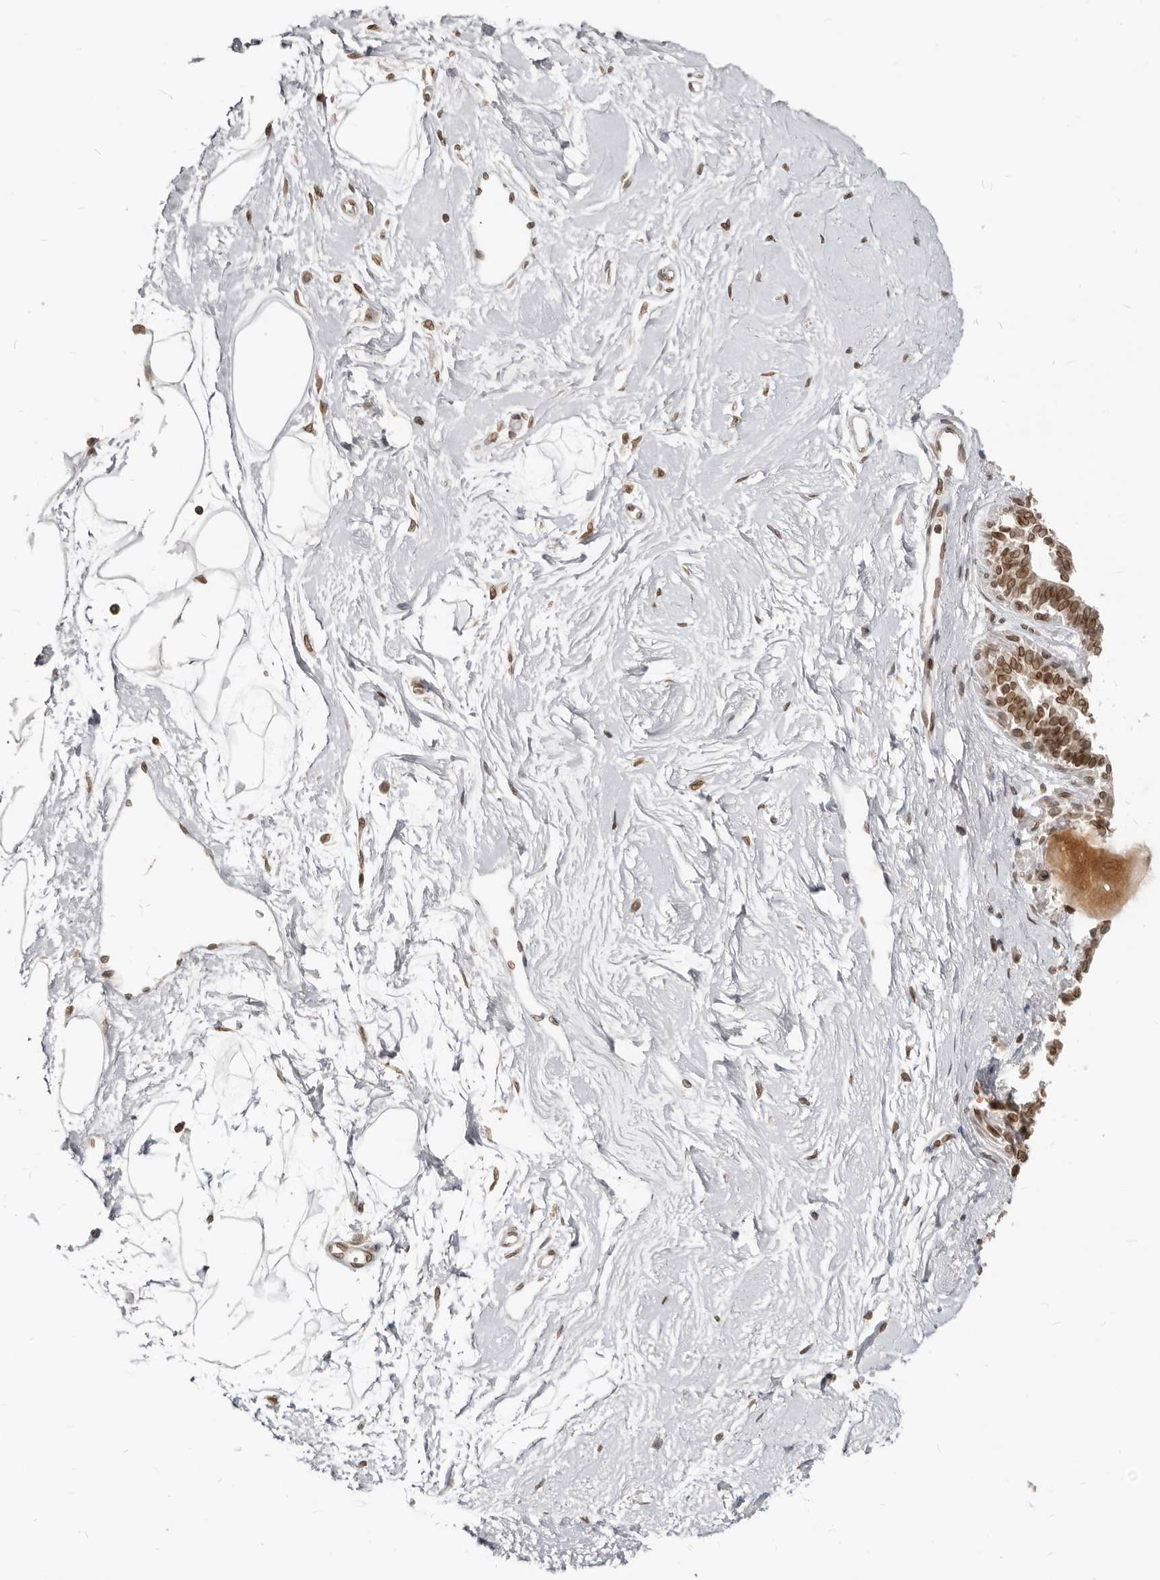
{"staining": {"intensity": "weak", "quantity": ">75%", "location": "nuclear"}, "tissue": "breast", "cell_type": "Adipocytes", "image_type": "normal", "snomed": [{"axis": "morphology", "description": "Normal tissue, NOS"}, {"axis": "topography", "description": "Breast"}], "caption": "Adipocytes reveal weak nuclear staining in approximately >75% of cells in benign breast. Nuclei are stained in blue.", "gene": "NUP153", "patient": {"sex": "female", "age": 45}}